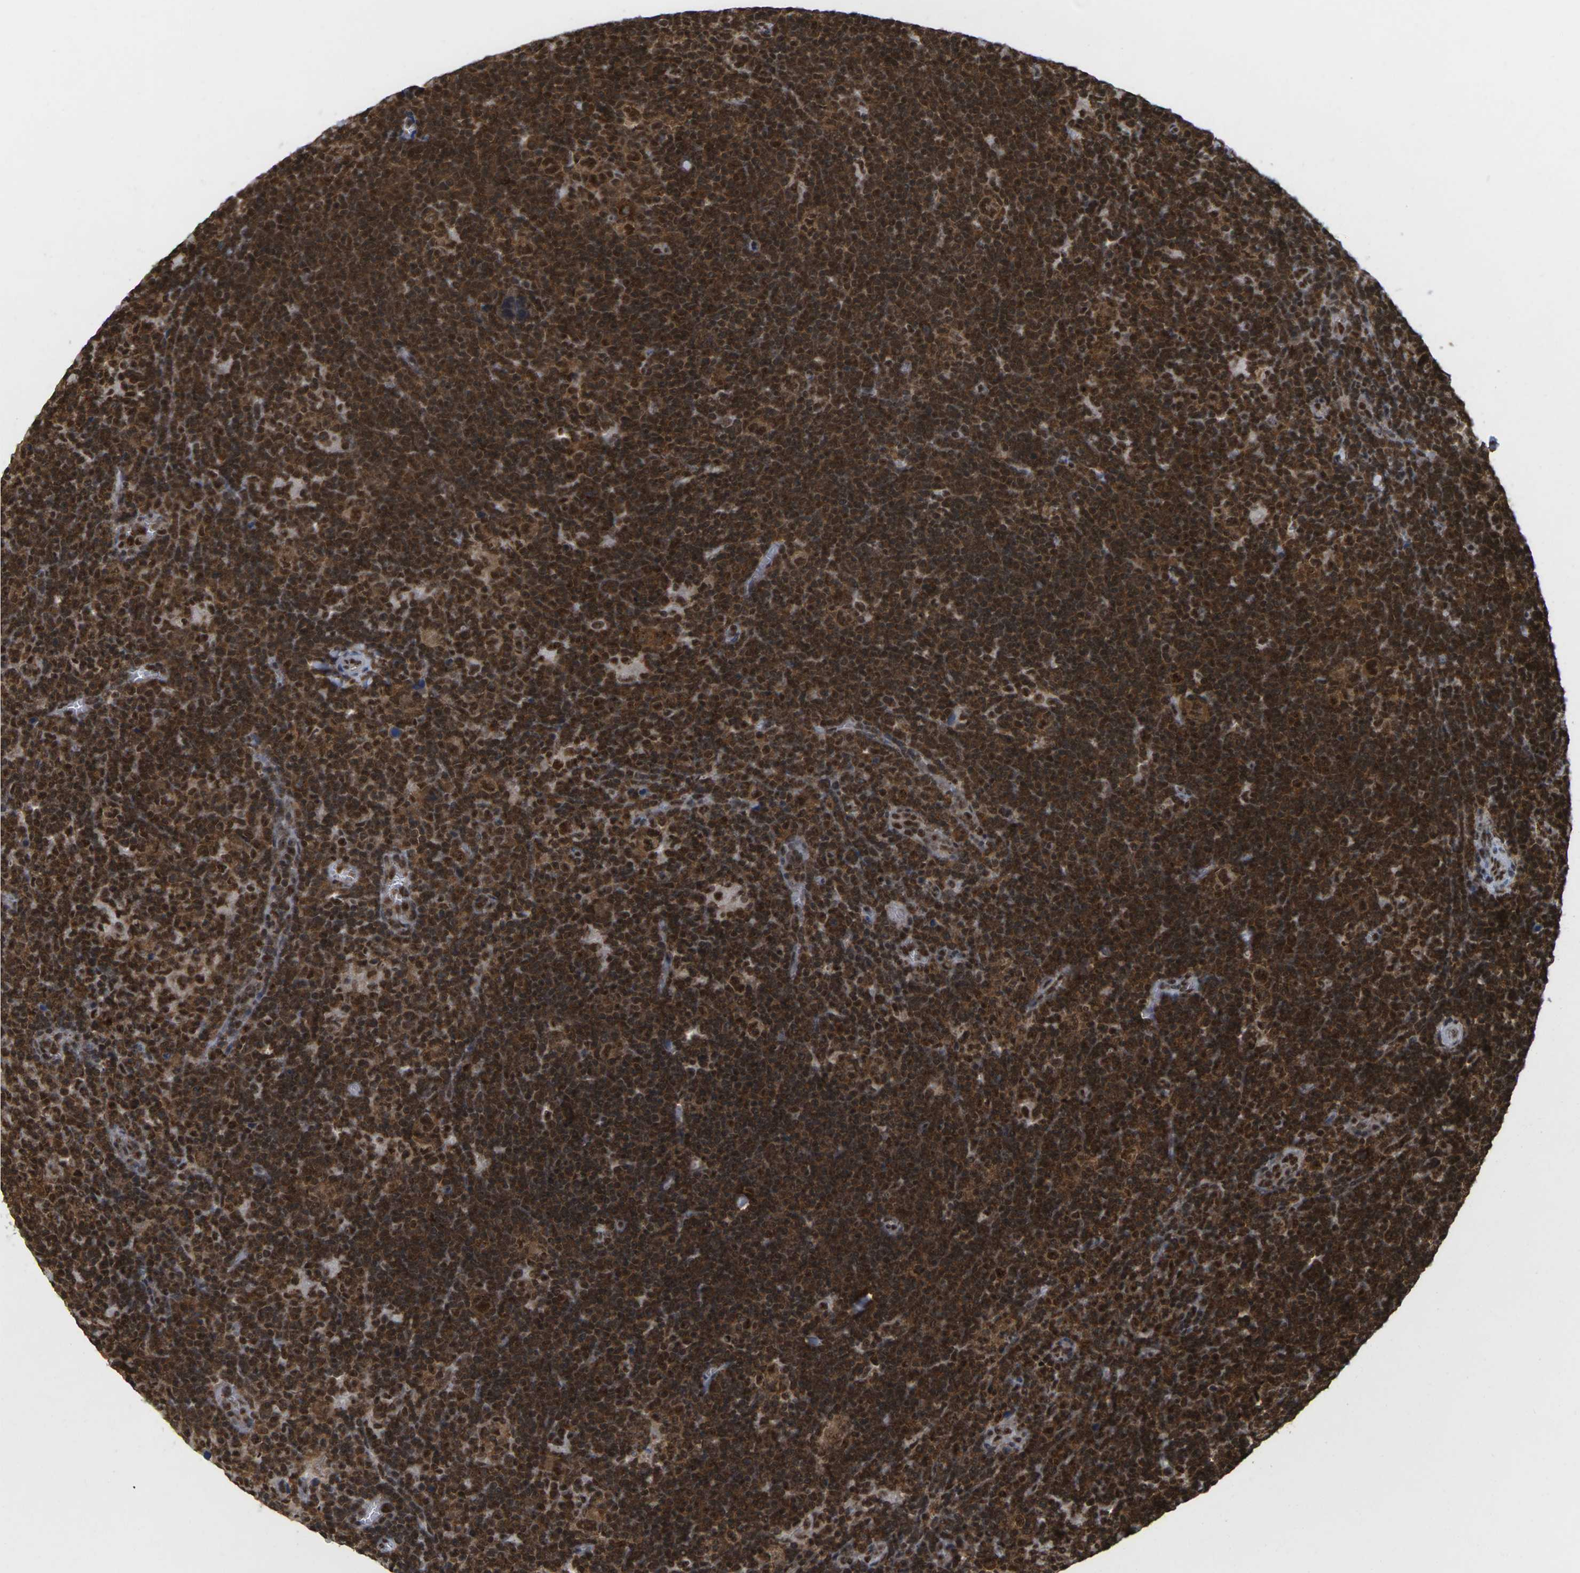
{"staining": {"intensity": "strong", "quantity": ">75%", "location": "nuclear"}, "tissue": "lymphoma", "cell_type": "Tumor cells", "image_type": "cancer", "snomed": [{"axis": "morphology", "description": "Malignant lymphoma, non-Hodgkin's type, High grade"}, {"axis": "topography", "description": "Lymph node"}], "caption": "Approximately >75% of tumor cells in lymphoma display strong nuclear protein staining as visualized by brown immunohistochemical staining.", "gene": "MAGOH", "patient": {"sex": "female", "age": 73}}